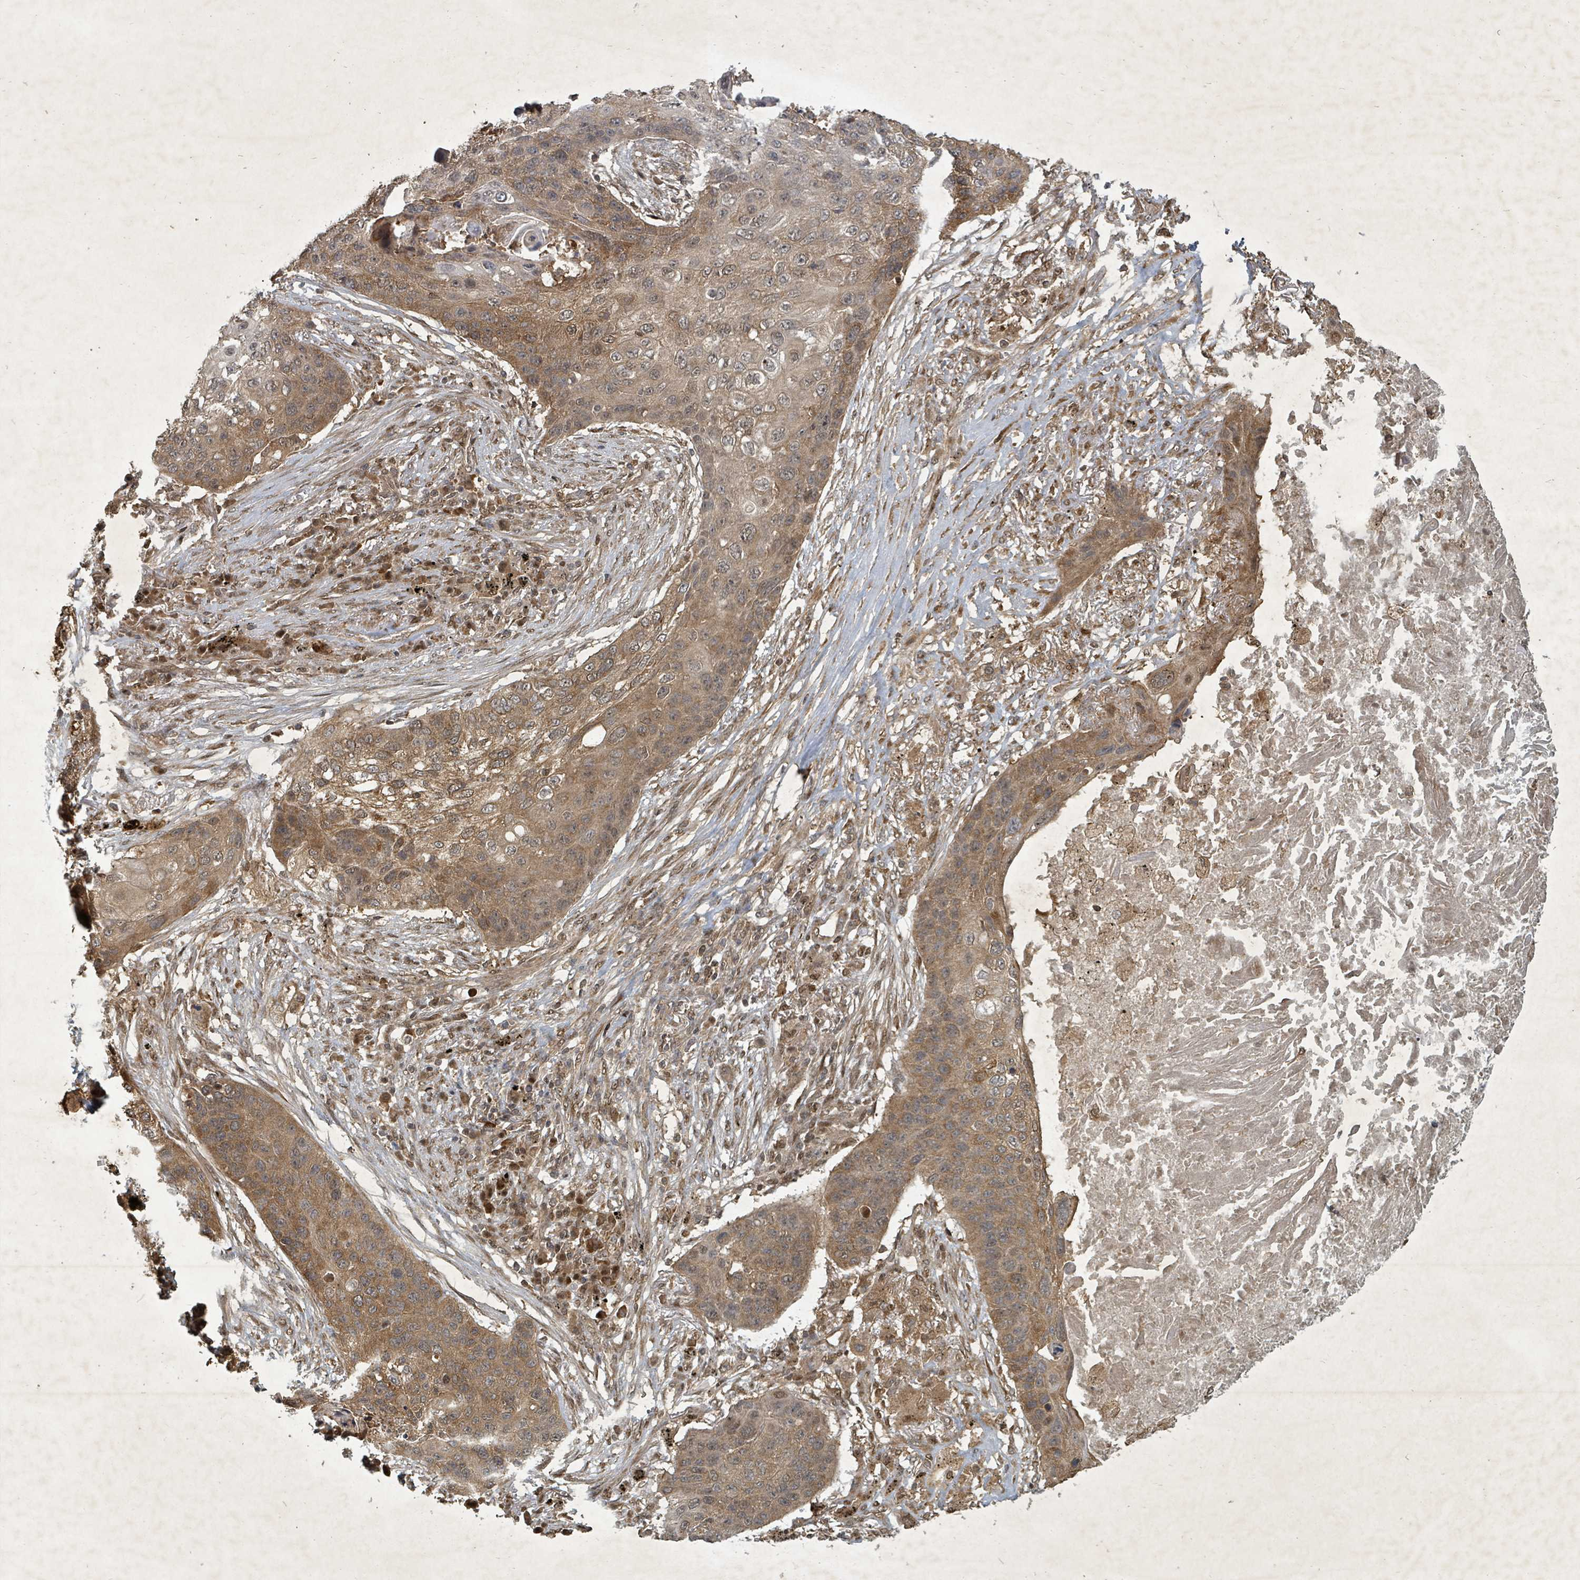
{"staining": {"intensity": "moderate", "quantity": ">75%", "location": "cytoplasmic/membranous"}, "tissue": "lung cancer", "cell_type": "Tumor cells", "image_type": "cancer", "snomed": [{"axis": "morphology", "description": "Squamous cell carcinoma, NOS"}, {"axis": "topography", "description": "Lung"}], "caption": "Immunohistochemistry (IHC) micrograph of neoplastic tissue: human lung cancer stained using immunohistochemistry reveals medium levels of moderate protein expression localized specifically in the cytoplasmic/membranous of tumor cells, appearing as a cytoplasmic/membranous brown color.", "gene": "KDM4E", "patient": {"sex": "female", "age": 63}}